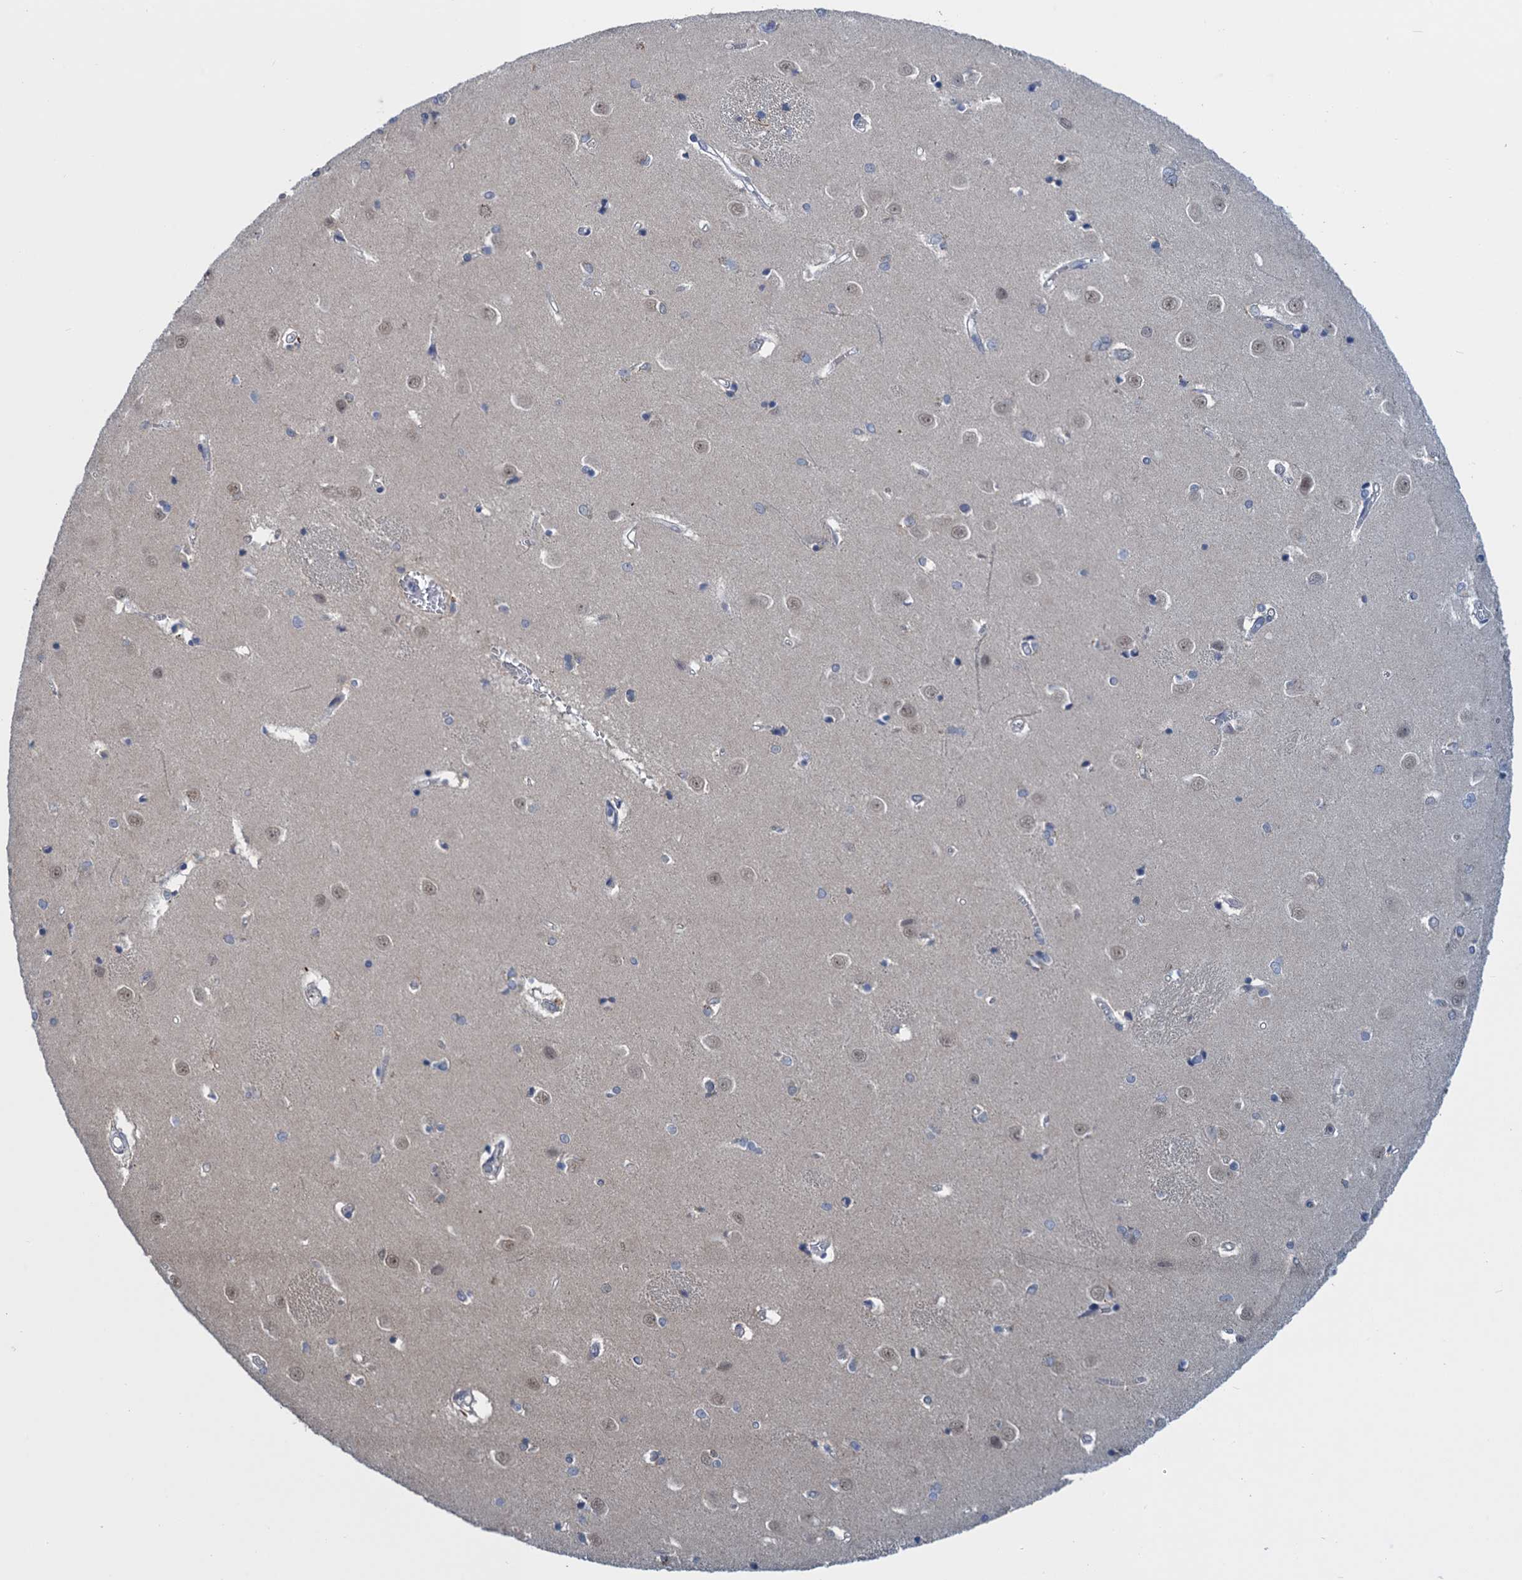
{"staining": {"intensity": "negative", "quantity": "none", "location": "none"}, "tissue": "caudate", "cell_type": "Glial cells", "image_type": "normal", "snomed": [{"axis": "morphology", "description": "Normal tissue, NOS"}, {"axis": "topography", "description": "Lateral ventricle wall"}], "caption": "High power microscopy photomicrograph of an immunohistochemistry photomicrograph of normal caudate, revealing no significant expression in glial cells. The staining is performed using DAB (3,3'-diaminobenzidine) brown chromogen with nuclei counter-stained in using hematoxylin.", "gene": "SAE1", "patient": {"sex": "male", "age": 37}}